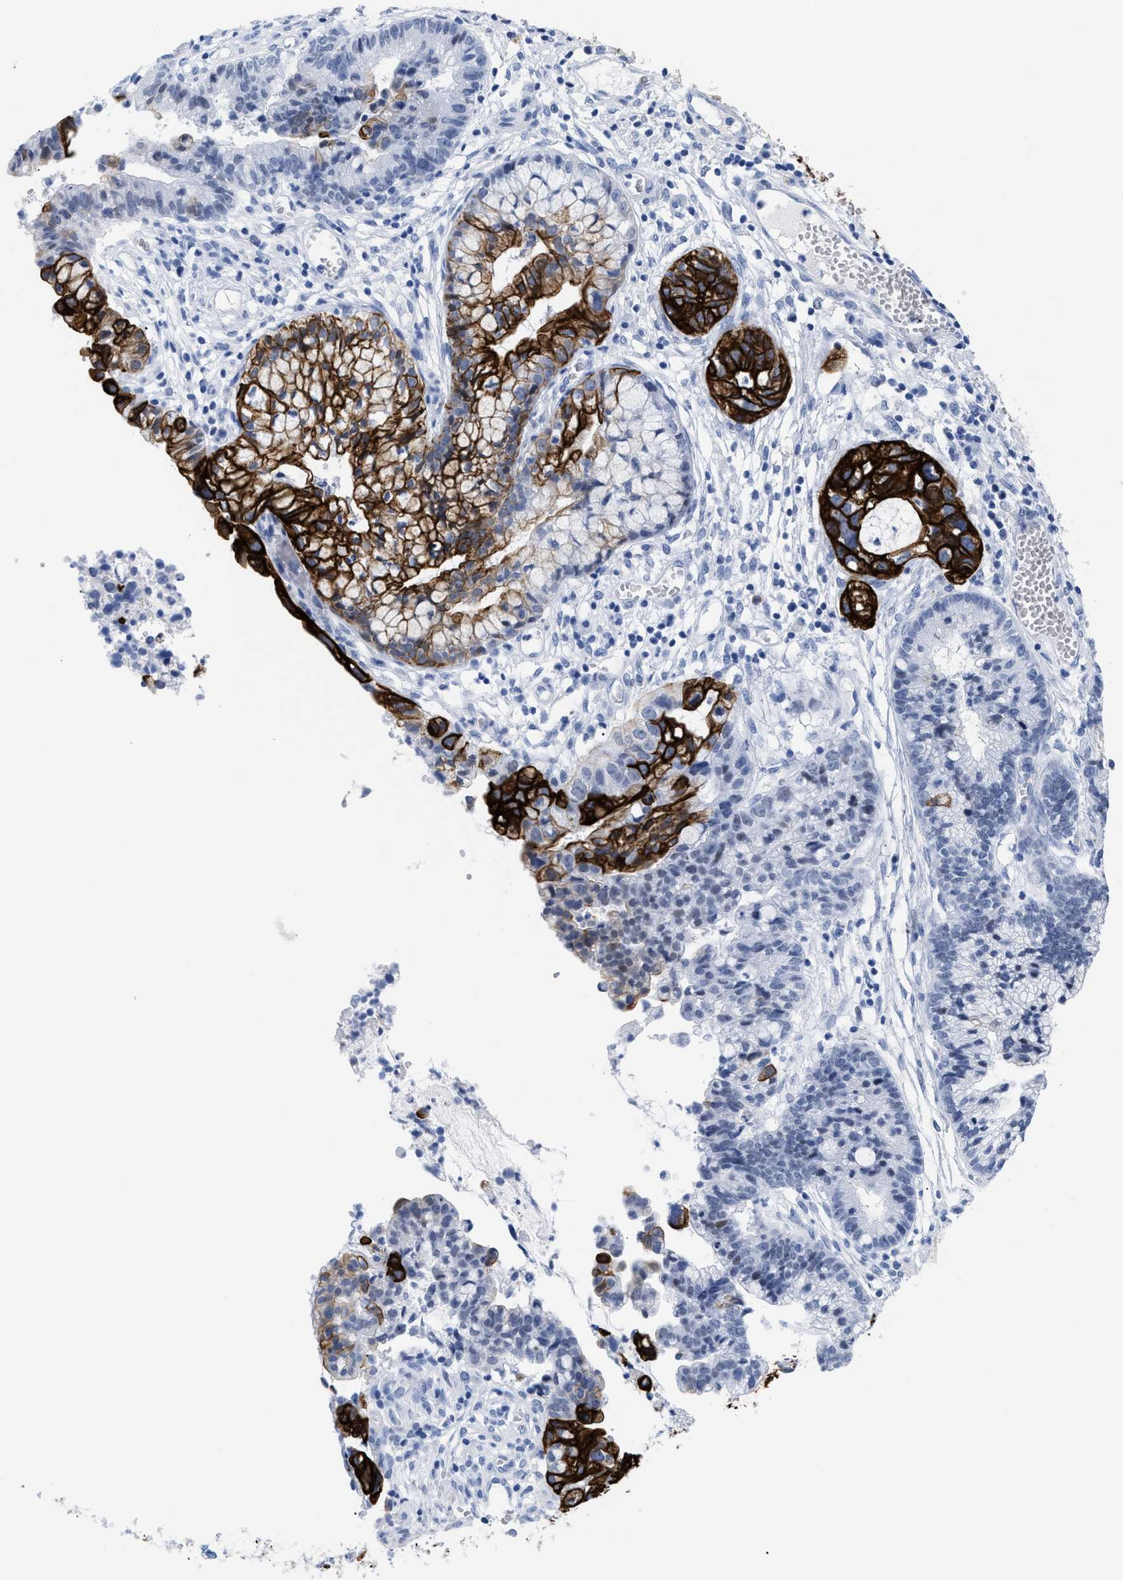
{"staining": {"intensity": "strong", "quantity": ">75%", "location": "cytoplasmic/membranous"}, "tissue": "cervical cancer", "cell_type": "Tumor cells", "image_type": "cancer", "snomed": [{"axis": "morphology", "description": "Adenocarcinoma, NOS"}, {"axis": "topography", "description": "Cervix"}], "caption": "Immunohistochemistry histopathology image of neoplastic tissue: cervical adenocarcinoma stained using immunohistochemistry (IHC) reveals high levels of strong protein expression localized specifically in the cytoplasmic/membranous of tumor cells, appearing as a cytoplasmic/membranous brown color.", "gene": "DUSP26", "patient": {"sex": "female", "age": 44}}